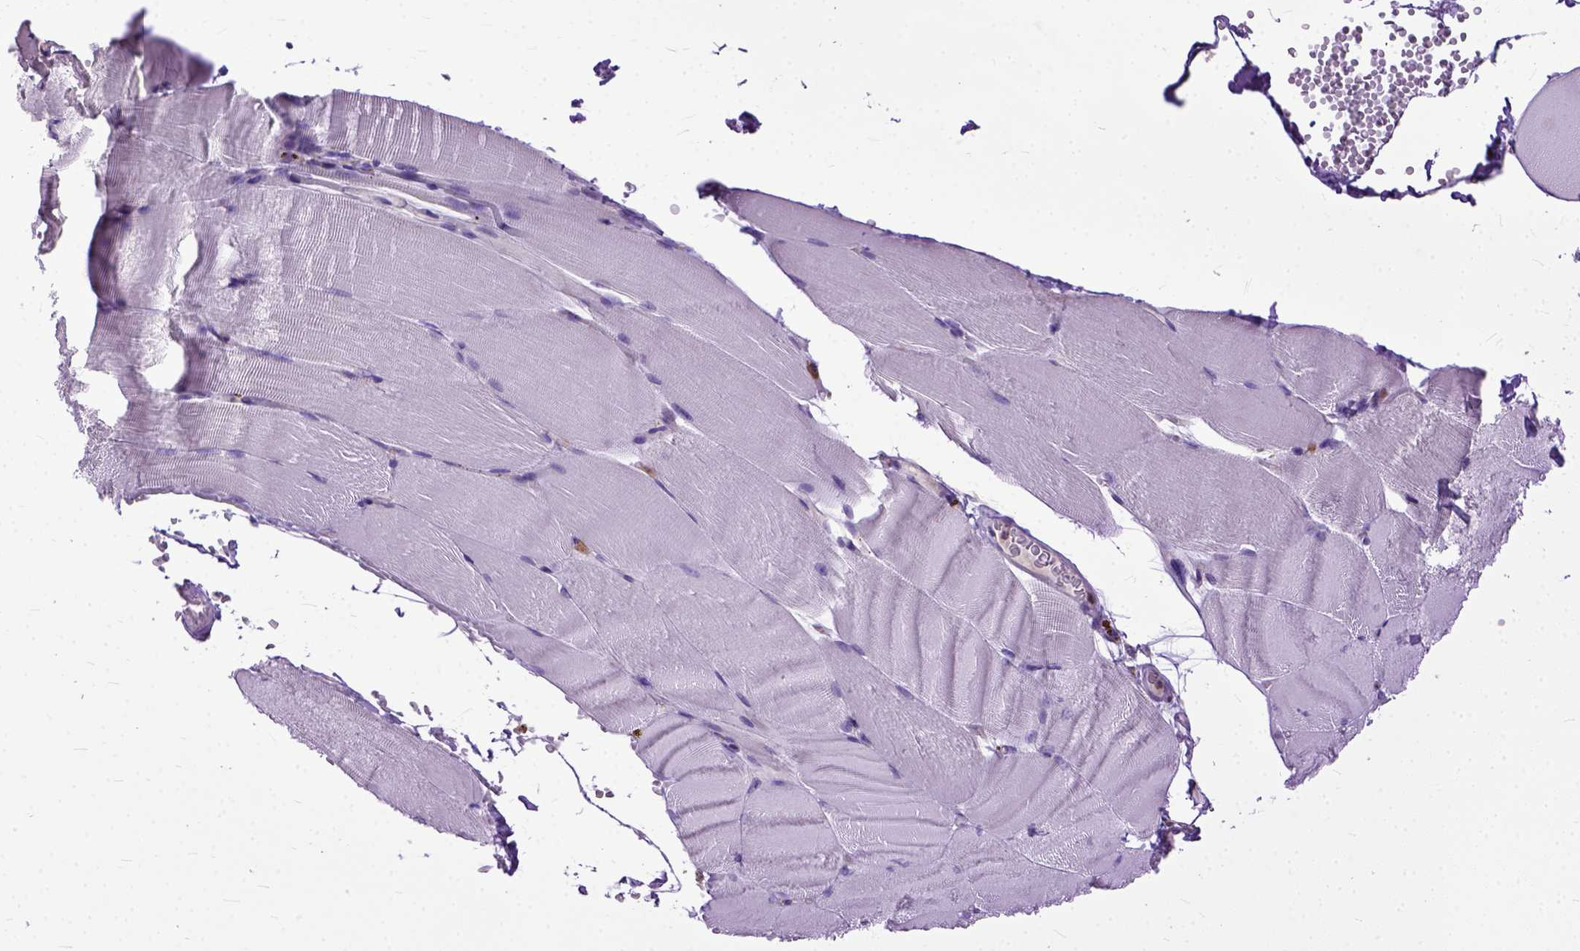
{"staining": {"intensity": "negative", "quantity": "none", "location": "none"}, "tissue": "skeletal muscle", "cell_type": "Myocytes", "image_type": "normal", "snomed": [{"axis": "morphology", "description": "Normal tissue, NOS"}, {"axis": "topography", "description": "Skeletal muscle"}], "caption": "IHC histopathology image of unremarkable human skeletal muscle stained for a protein (brown), which exhibits no expression in myocytes.", "gene": "NAMPT", "patient": {"sex": "female", "age": 37}}